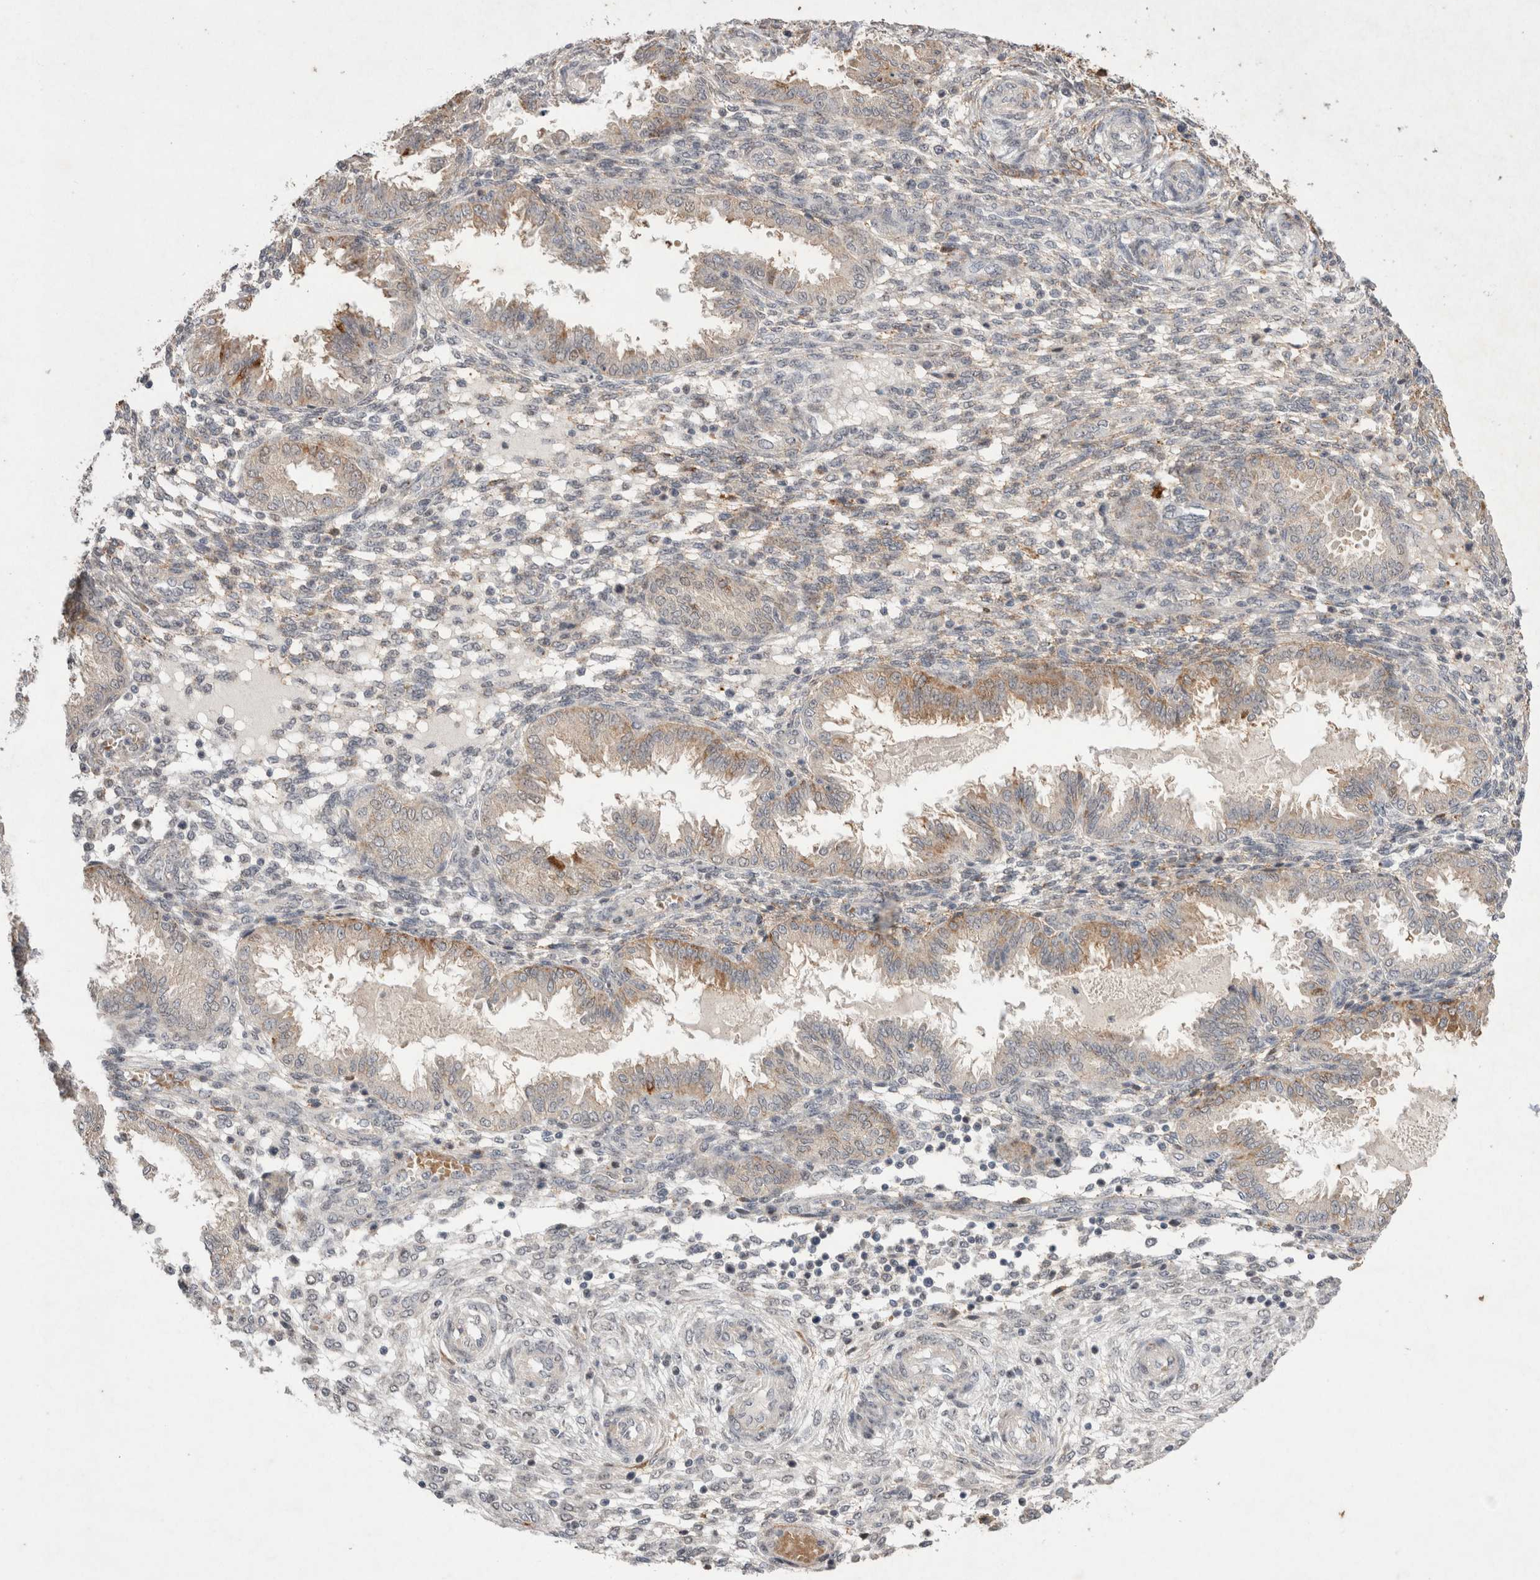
{"staining": {"intensity": "weak", "quantity": "<25%", "location": "cytoplasmic/membranous"}, "tissue": "endometrium", "cell_type": "Cells in endometrial stroma", "image_type": "normal", "snomed": [{"axis": "morphology", "description": "Normal tissue, NOS"}, {"axis": "topography", "description": "Endometrium"}], "caption": "A high-resolution image shows immunohistochemistry staining of unremarkable endometrium, which exhibits no significant staining in cells in endometrial stroma.", "gene": "STK11", "patient": {"sex": "female", "age": 33}}